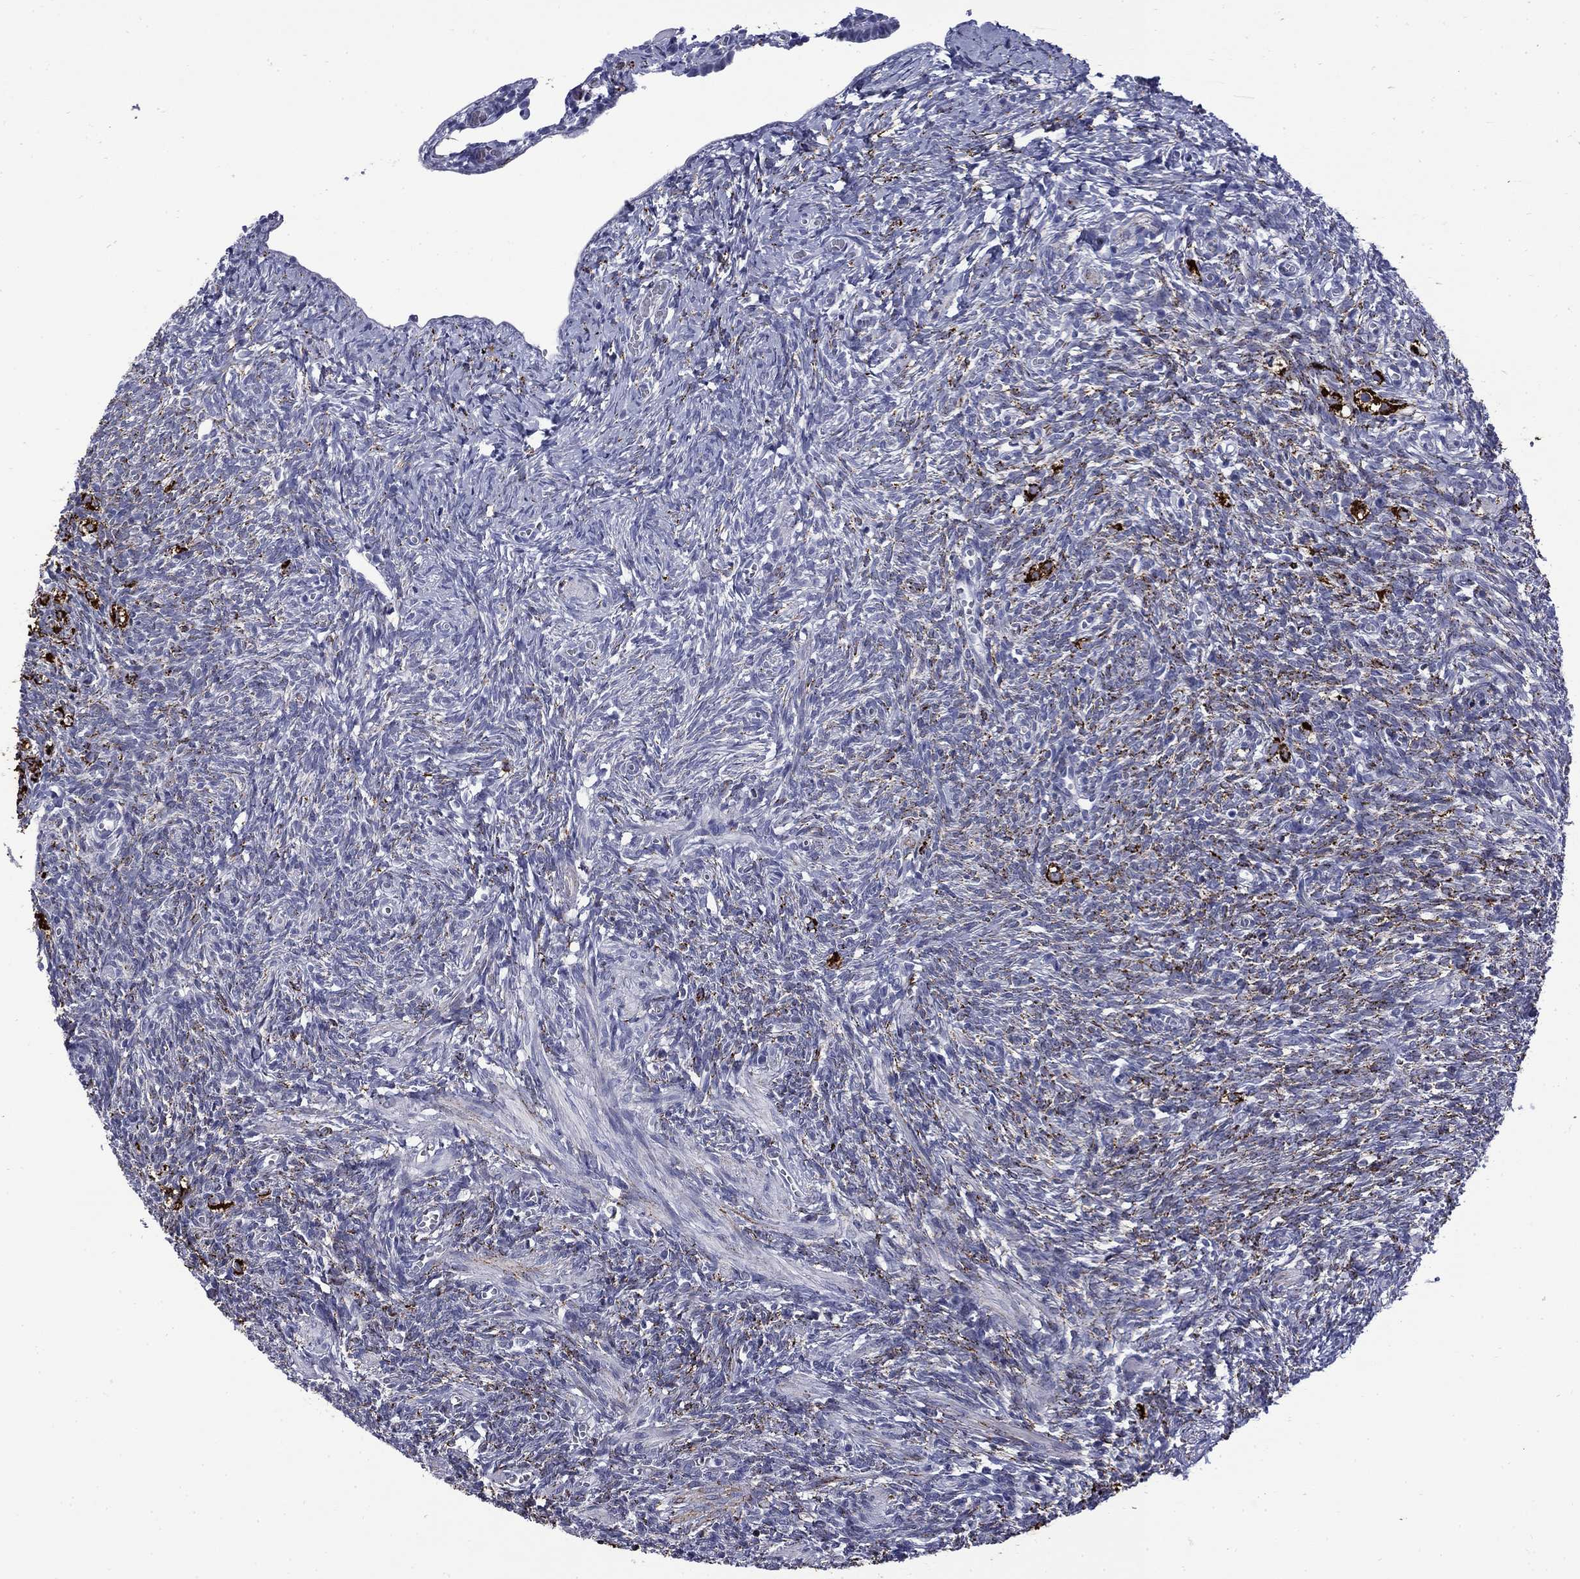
{"staining": {"intensity": "strong", "quantity": "25%-75%", "location": "cytoplasmic/membranous"}, "tissue": "ovary", "cell_type": "Follicle cells", "image_type": "normal", "snomed": [{"axis": "morphology", "description": "Normal tissue, NOS"}, {"axis": "topography", "description": "Ovary"}], "caption": "Immunohistochemical staining of unremarkable ovary demonstrates strong cytoplasmic/membranous protein expression in about 25%-75% of follicle cells.", "gene": "MGARP", "patient": {"sex": "female", "age": 43}}